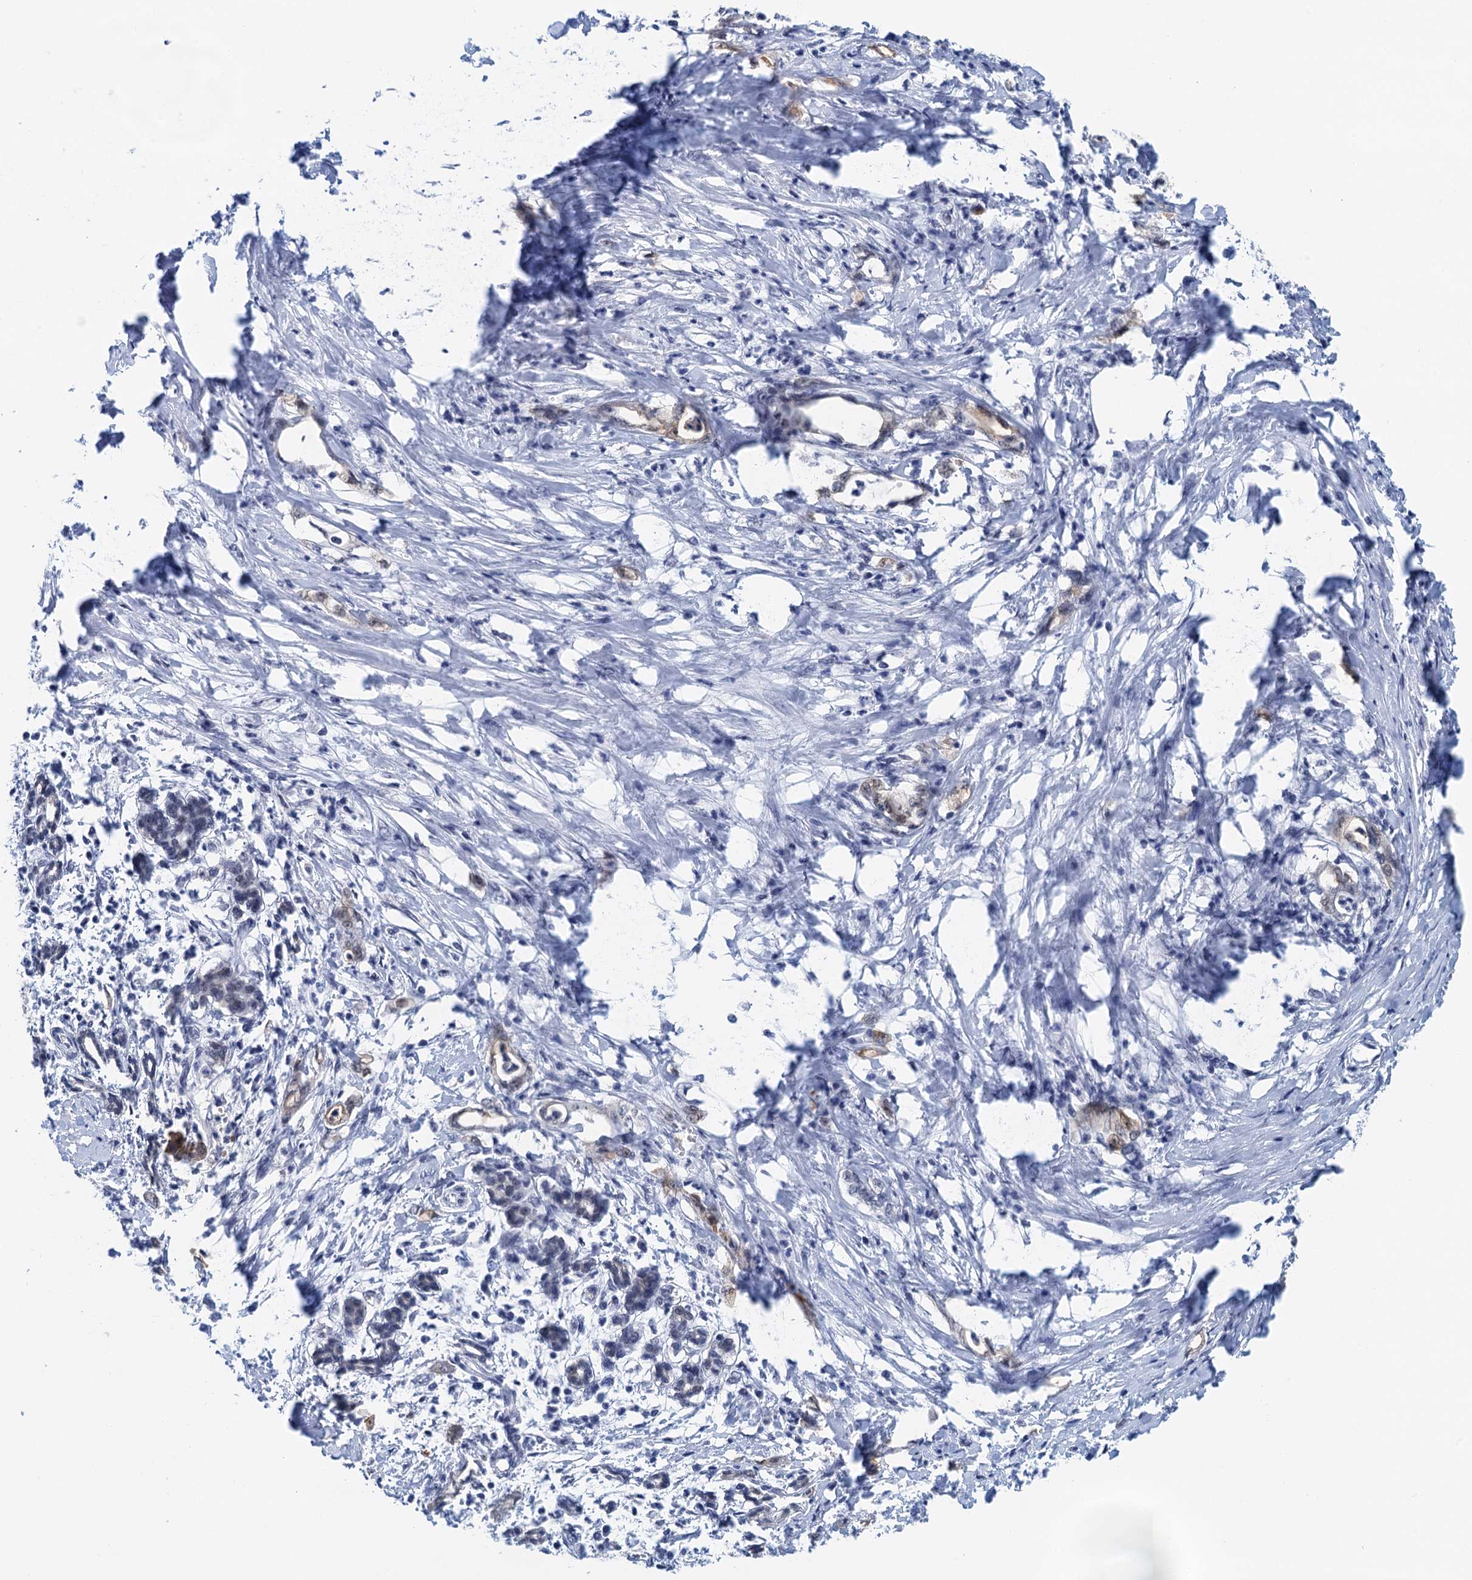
{"staining": {"intensity": "negative", "quantity": "none", "location": "none"}, "tissue": "pancreatic cancer", "cell_type": "Tumor cells", "image_type": "cancer", "snomed": [{"axis": "morphology", "description": "Adenocarcinoma, NOS"}, {"axis": "topography", "description": "Pancreas"}], "caption": "Tumor cells are negative for brown protein staining in pancreatic cancer (adenocarcinoma).", "gene": "EPS8L1", "patient": {"sex": "female", "age": 55}}